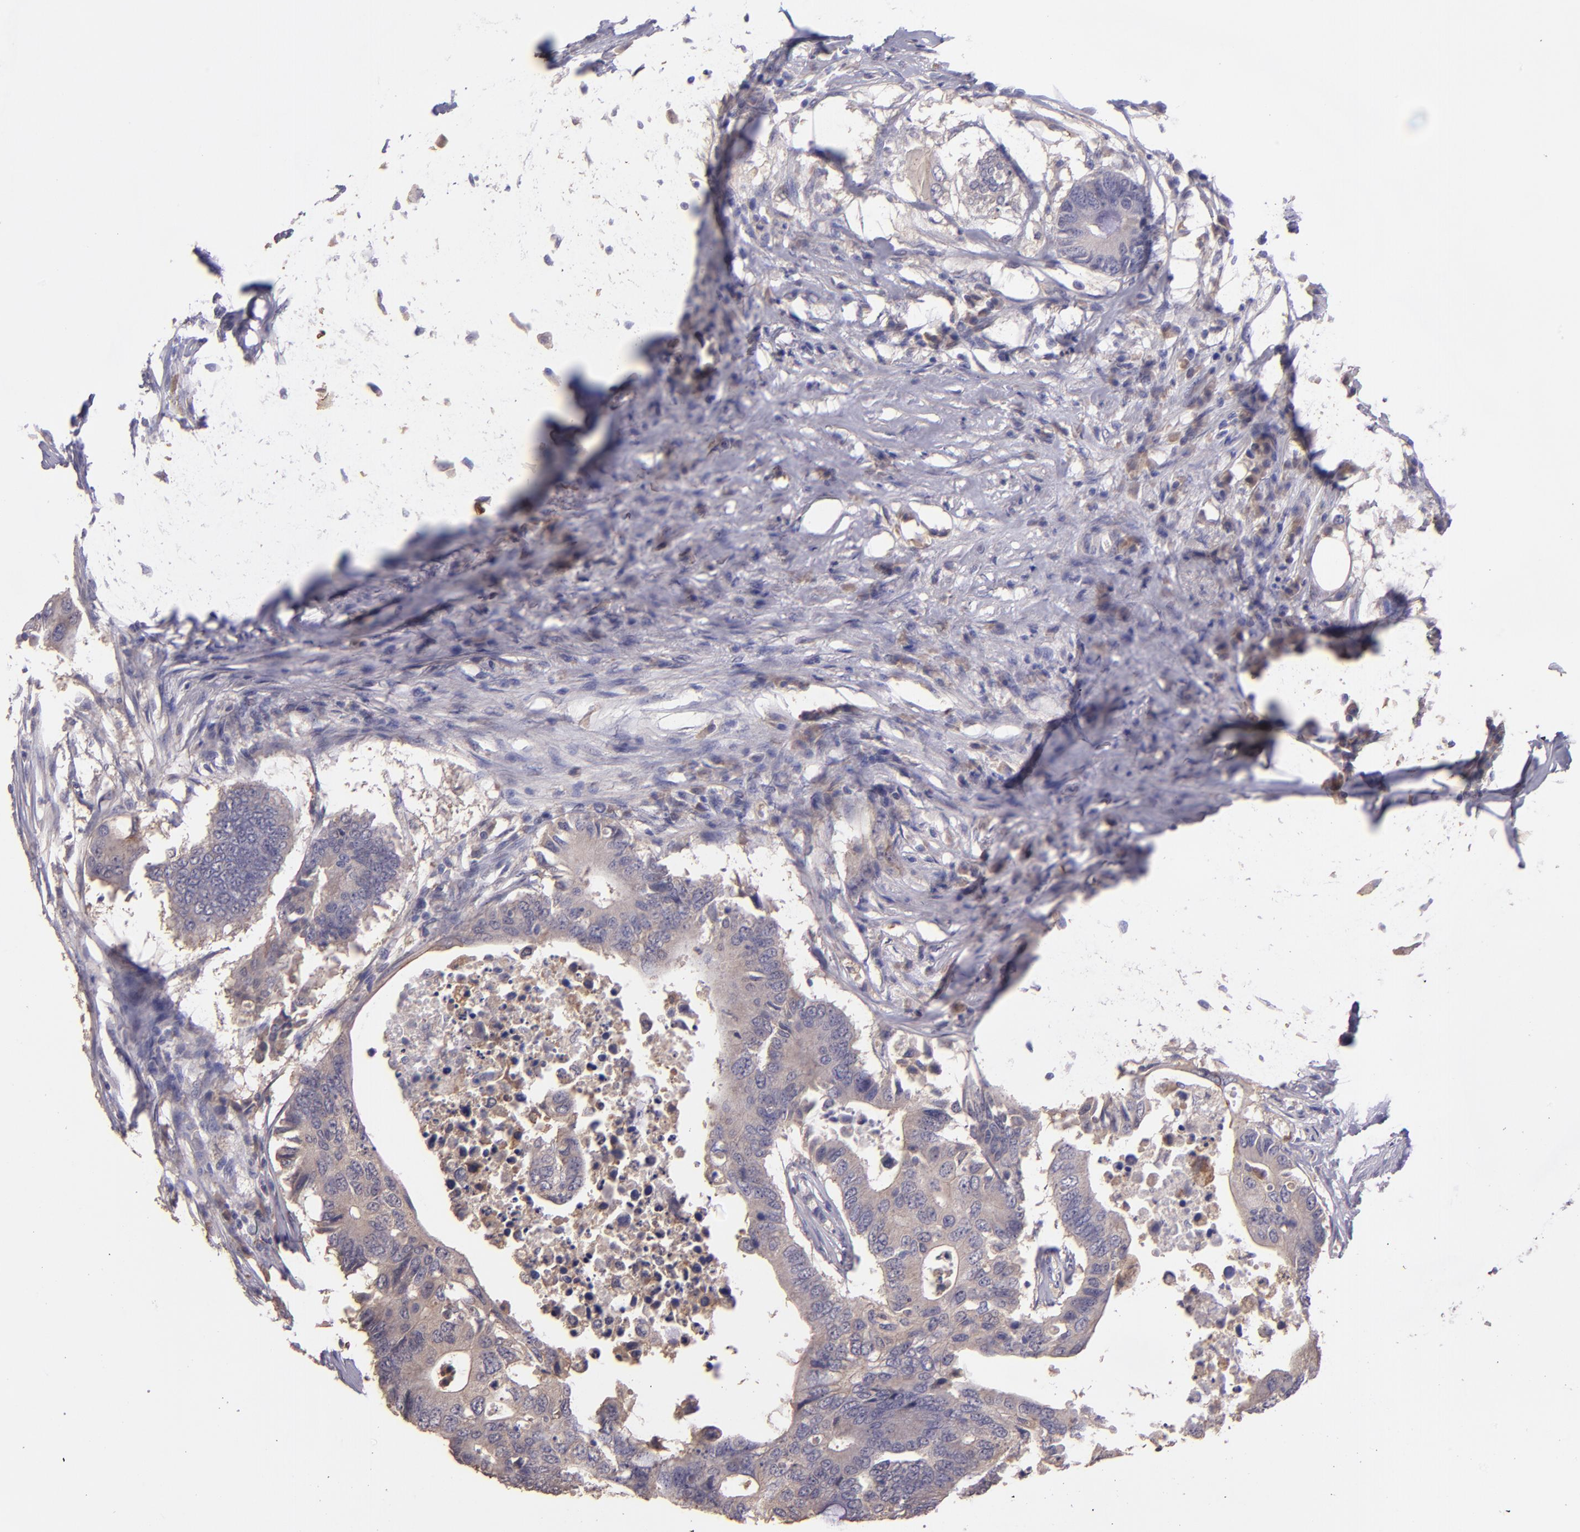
{"staining": {"intensity": "weak", "quantity": ">75%", "location": "cytoplasmic/membranous"}, "tissue": "colorectal cancer", "cell_type": "Tumor cells", "image_type": "cancer", "snomed": [{"axis": "morphology", "description": "Adenocarcinoma, NOS"}, {"axis": "topography", "description": "Colon"}], "caption": "Brown immunohistochemical staining in human adenocarcinoma (colorectal) demonstrates weak cytoplasmic/membranous expression in about >75% of tumor cells.", "gene": "PAPPA", "patient": {"sex": "male", "age": 71}}